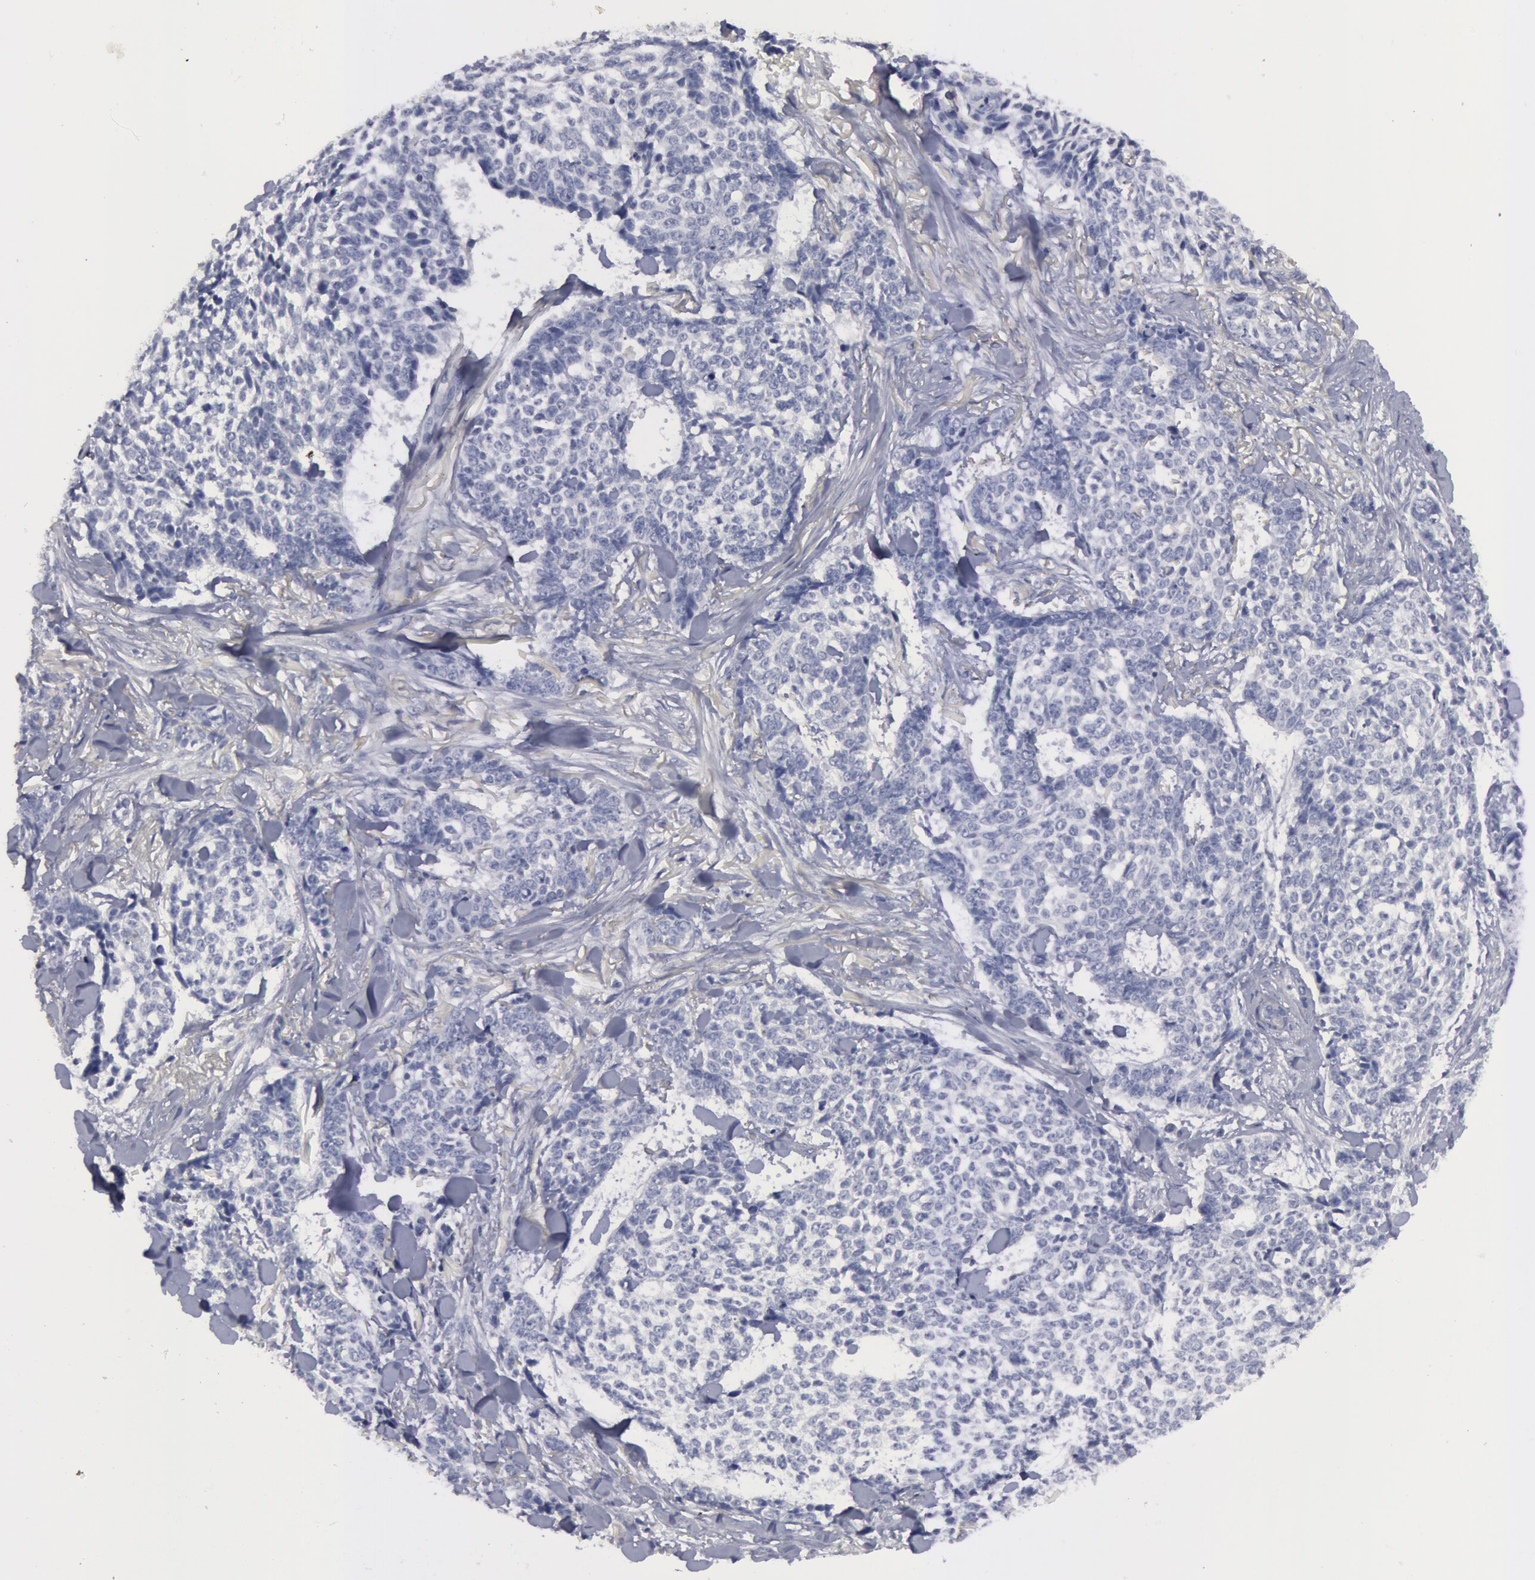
{"staining": {"intensity": "negative", "quantity": "none", "location": "none"}, "tissue": "skin cancer", "cell_type": "Tumor cells", "image_type": "cancer", "snomed": [{"axis": "morphology", "description": "Basal cell carcinoma"}, {"axis": "topography", "description": "Skin"}], "caption": "A histopathology image of human skin basal cell carcinoma is negative for staining in tumor cells. (Brightfield microscopy of DAB (3,3'-diaminobenzidine) immunohistochemistry at high magnification).", "gene": "SMC1B", "patient": {"sex": "female", "age": 89}}